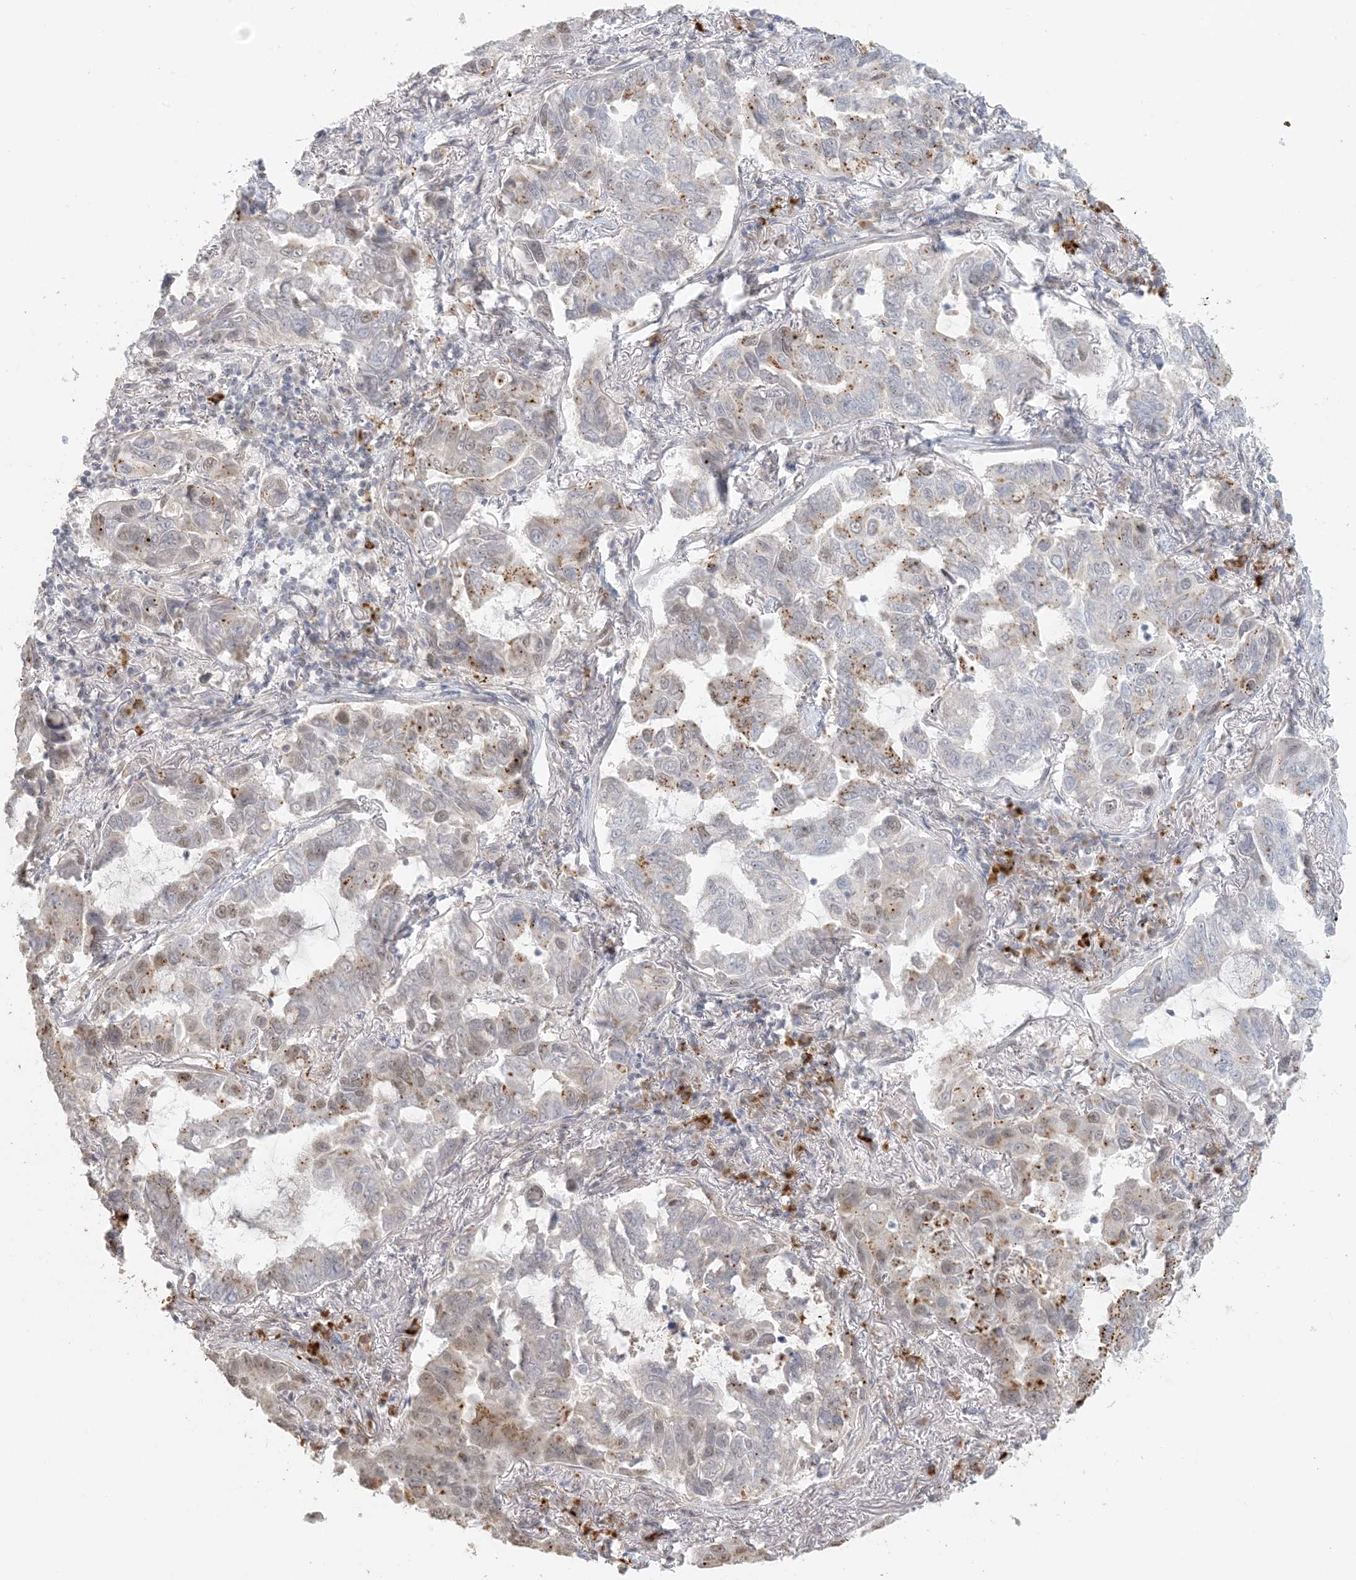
{"staining": {"intensity": "strong", "quantity": "25%-75%", "location": "cytoplasmic/membranous"}, "tissue": "lung cancer", "cell_type": "Tumor cells", "image_type": "cancer", "snomed": [{"axis": "morphology", "description": "Adenocarcinoma, NOS"}, {"axis": "topography", "description": "Lung"}], "caption": "A histopathology image of human adenocarcinoma (lung) stained for a protein exhibits strong cytoplasmic/membranous brown staining in tumor cells.", "gene": "ZCCHC4", "patient": {"sex": "male", "age": 64}}